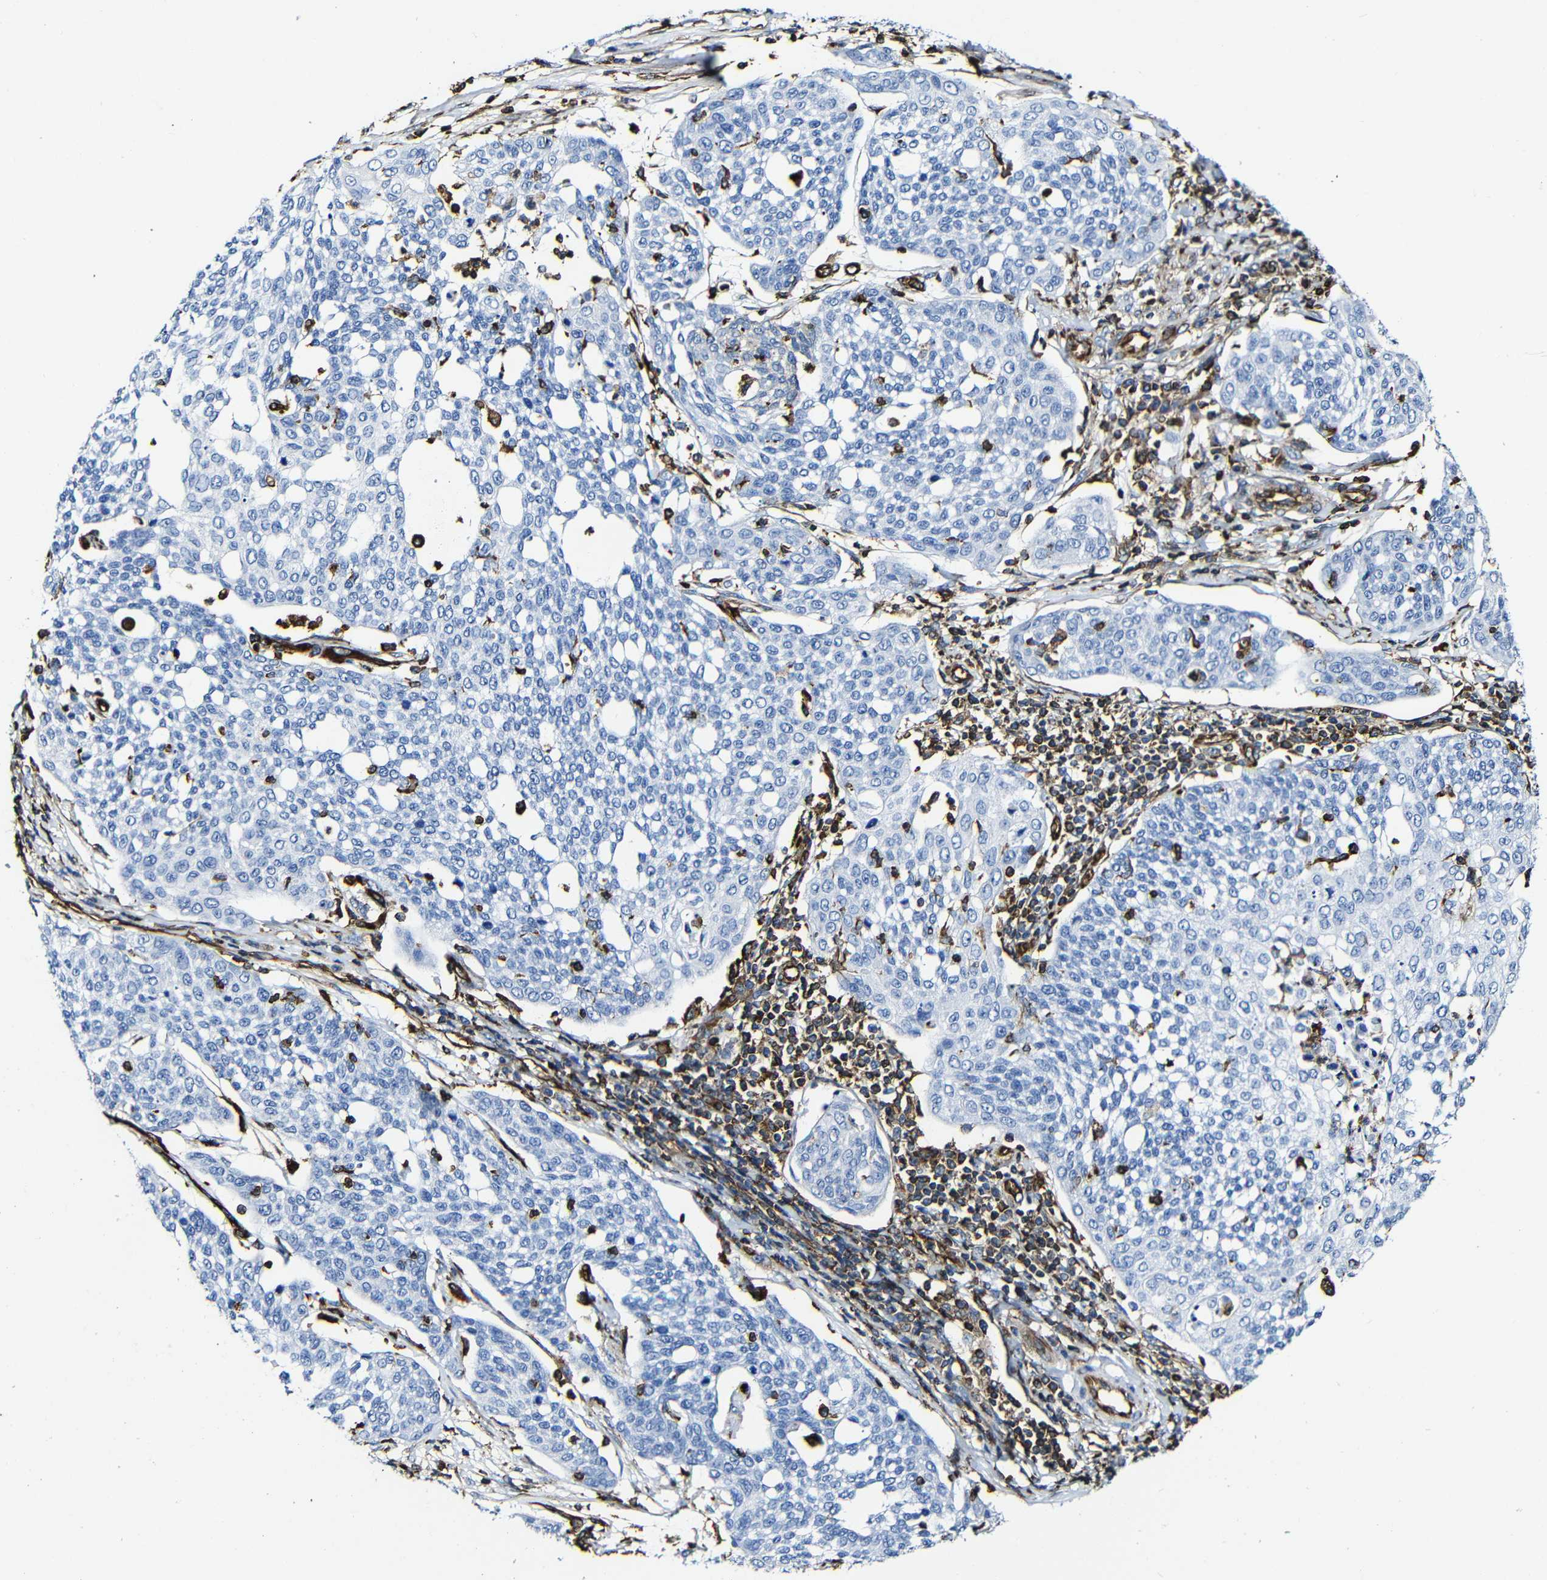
{"staining": {"intensity": "negative", "quantity": "none", "location": "none"}, "tissue": "cervical cancer", "cell_type": "Tumor cells", "image_type": "cancer", "snomed": [{"axis": "morphology", "description": "Squamous cell carcinoma, NOS"}, {"axis": "topography", "description": "Cervix"}], "caption": "DAB (3,3'-diaminobenzidine) immunohistochemical staining of human cervical cancer (squamous cell carcinoma) shows no significant staining in tumor cells. Nuclei are stained in blue.", "gene": "MSN", "patient": {"sex": "female", "age": 34}}